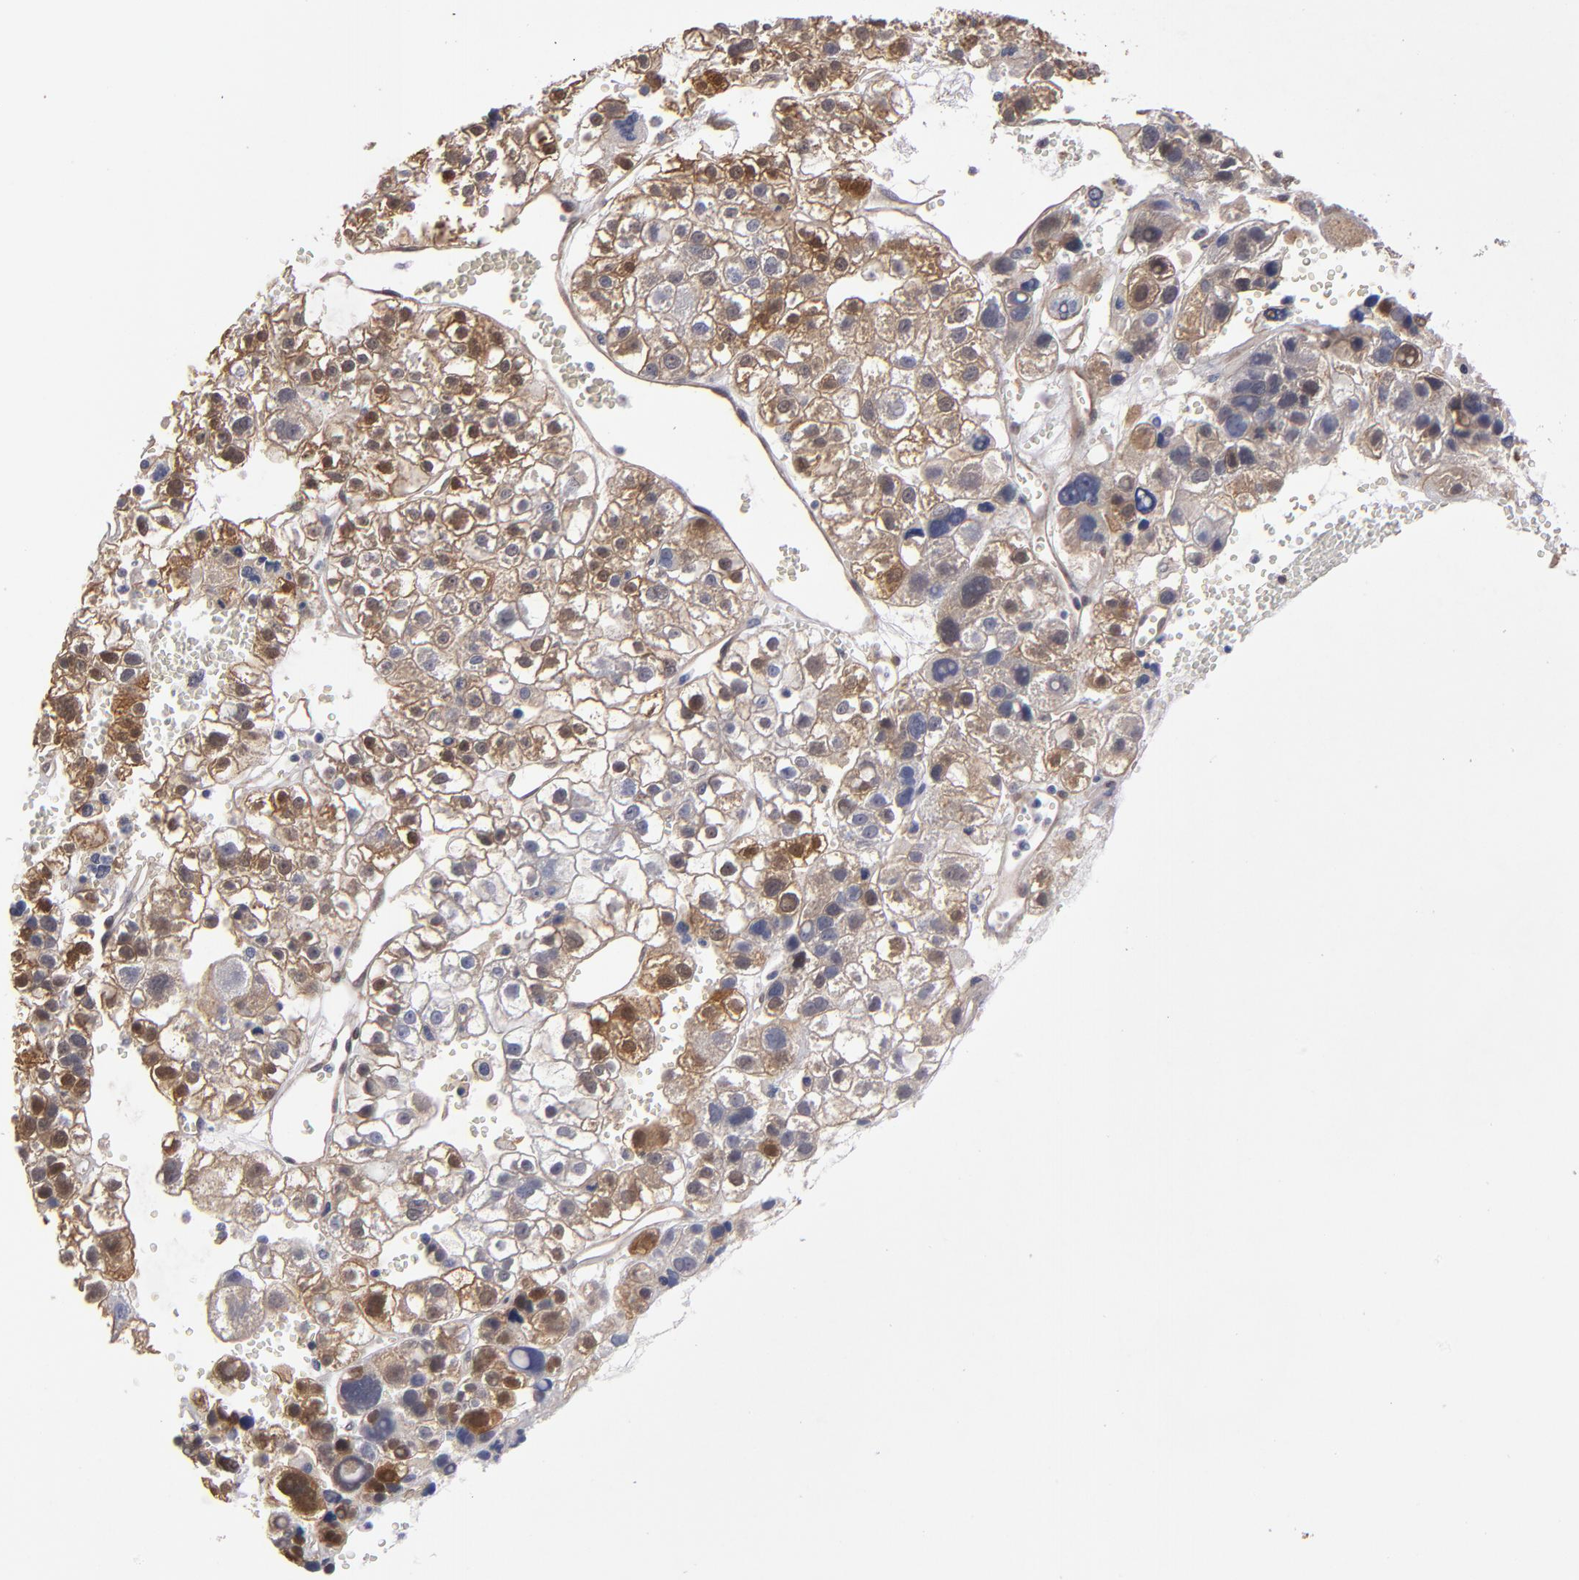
{"staining": {"intensity": "moderate", "quantity": ">75%", "location": "cytoplasmic/membranous,nuclear"}, "tissue": "liver cancer", "cell_type": "Tumor cells", "image_type": "cancer", "snomed": [{"axis": "morphology", "description": "Carcinoma, Hepatocellular, NOS"}, {"axis": "topography", "description": "Liver"}], "caption": "Protein staining of hepatocellular carcinoma (liver) tissue reveals moderate cytoplasmic/membranous and nuclear positivity in approximately >75% of tumor cells.", "gene": "NDRG2", "patient": {"sex": "female", "age": 85}}